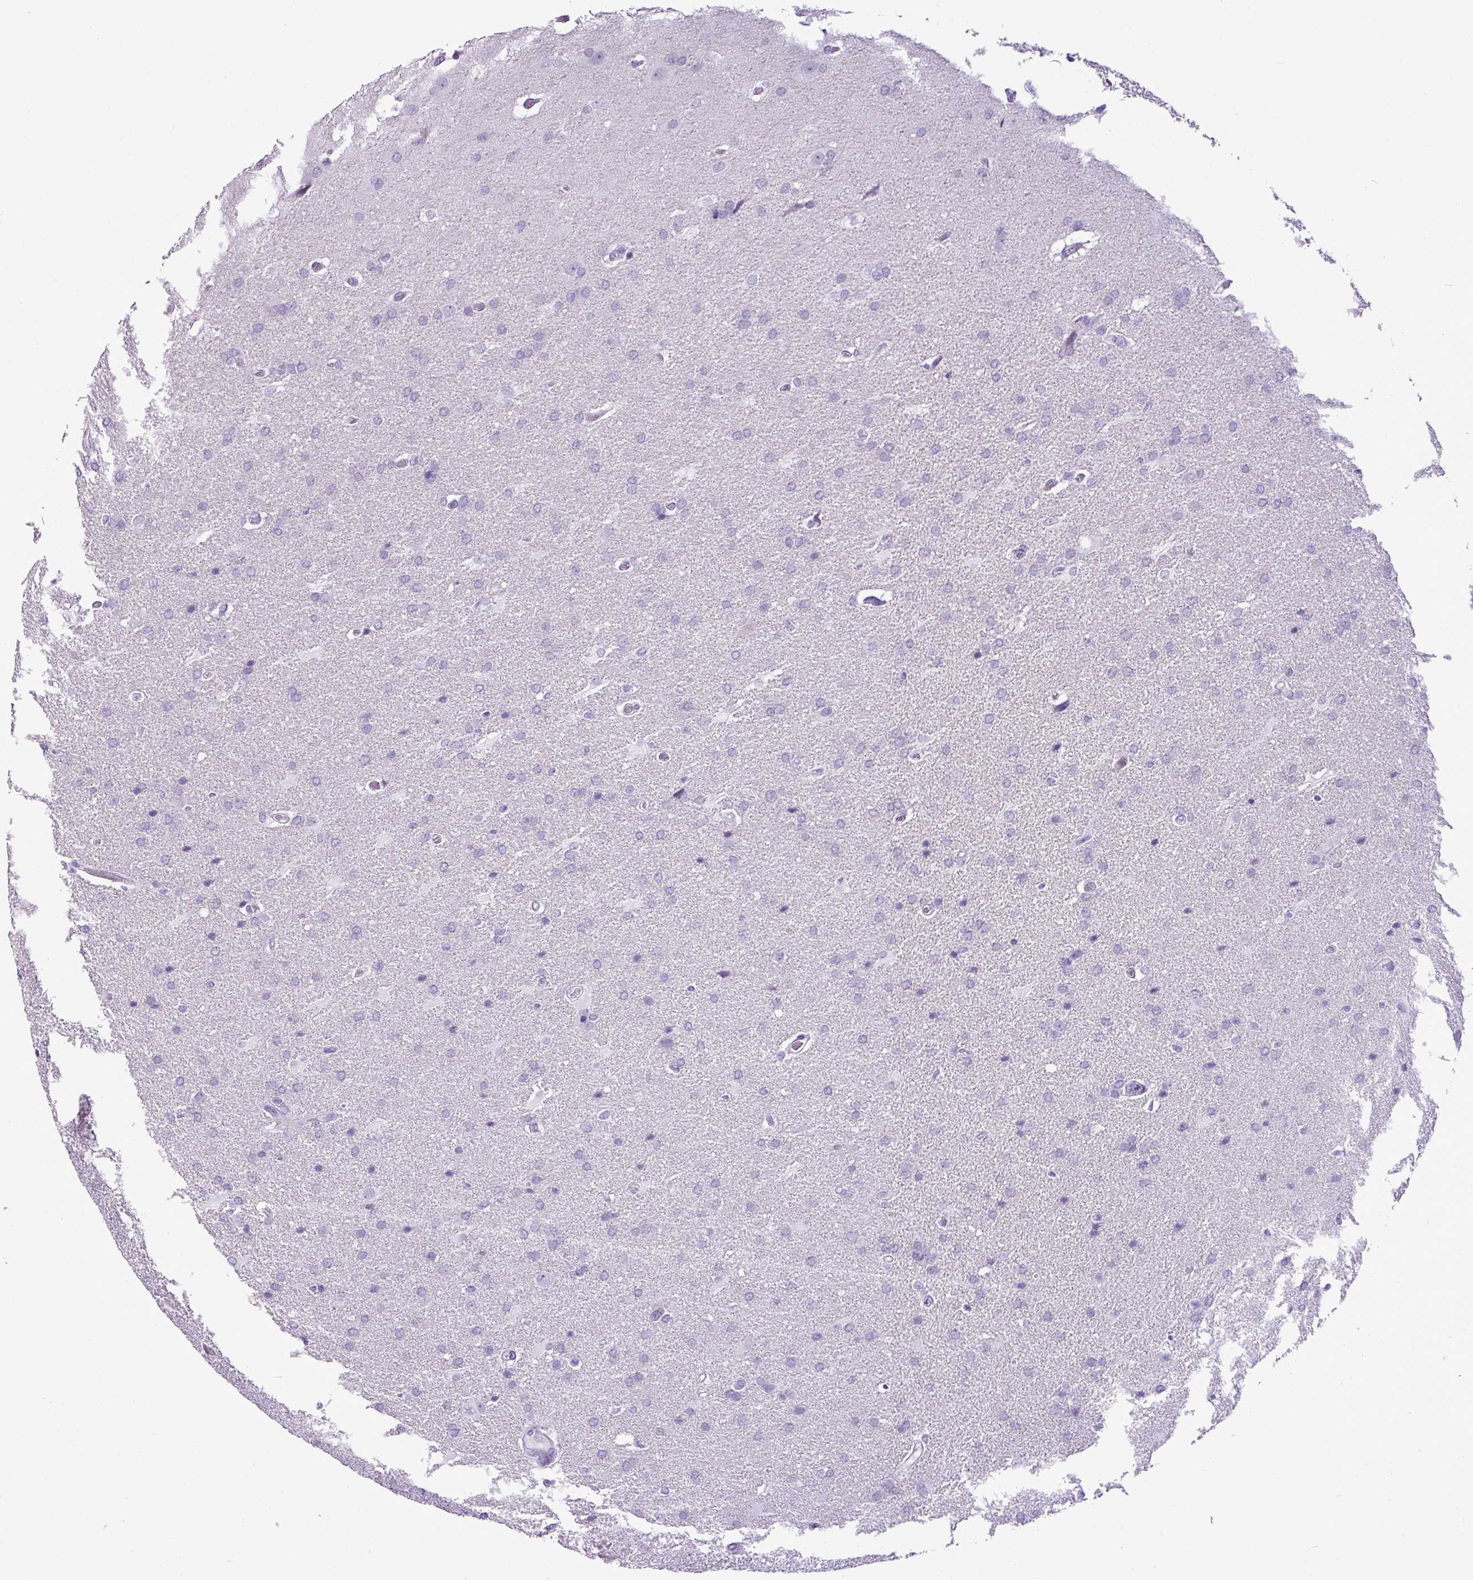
{"staining": {"intensity": "negative", "quantity": "none", "location": "none"}, "tissue": "glioma", "cell_type": "Tumor cells", "image_type": "cancer", "snomed": [{"axis": "morphology", "description": "Glioma, malignant, High grade"}, {"axis": "topography", "description": "Brain"}], "caption": "Glioma stained for a protein using IHC reveals no staining tumor cells.", "gene": "RBMXL2", "patient": {"sex": "male", "age": 56}}